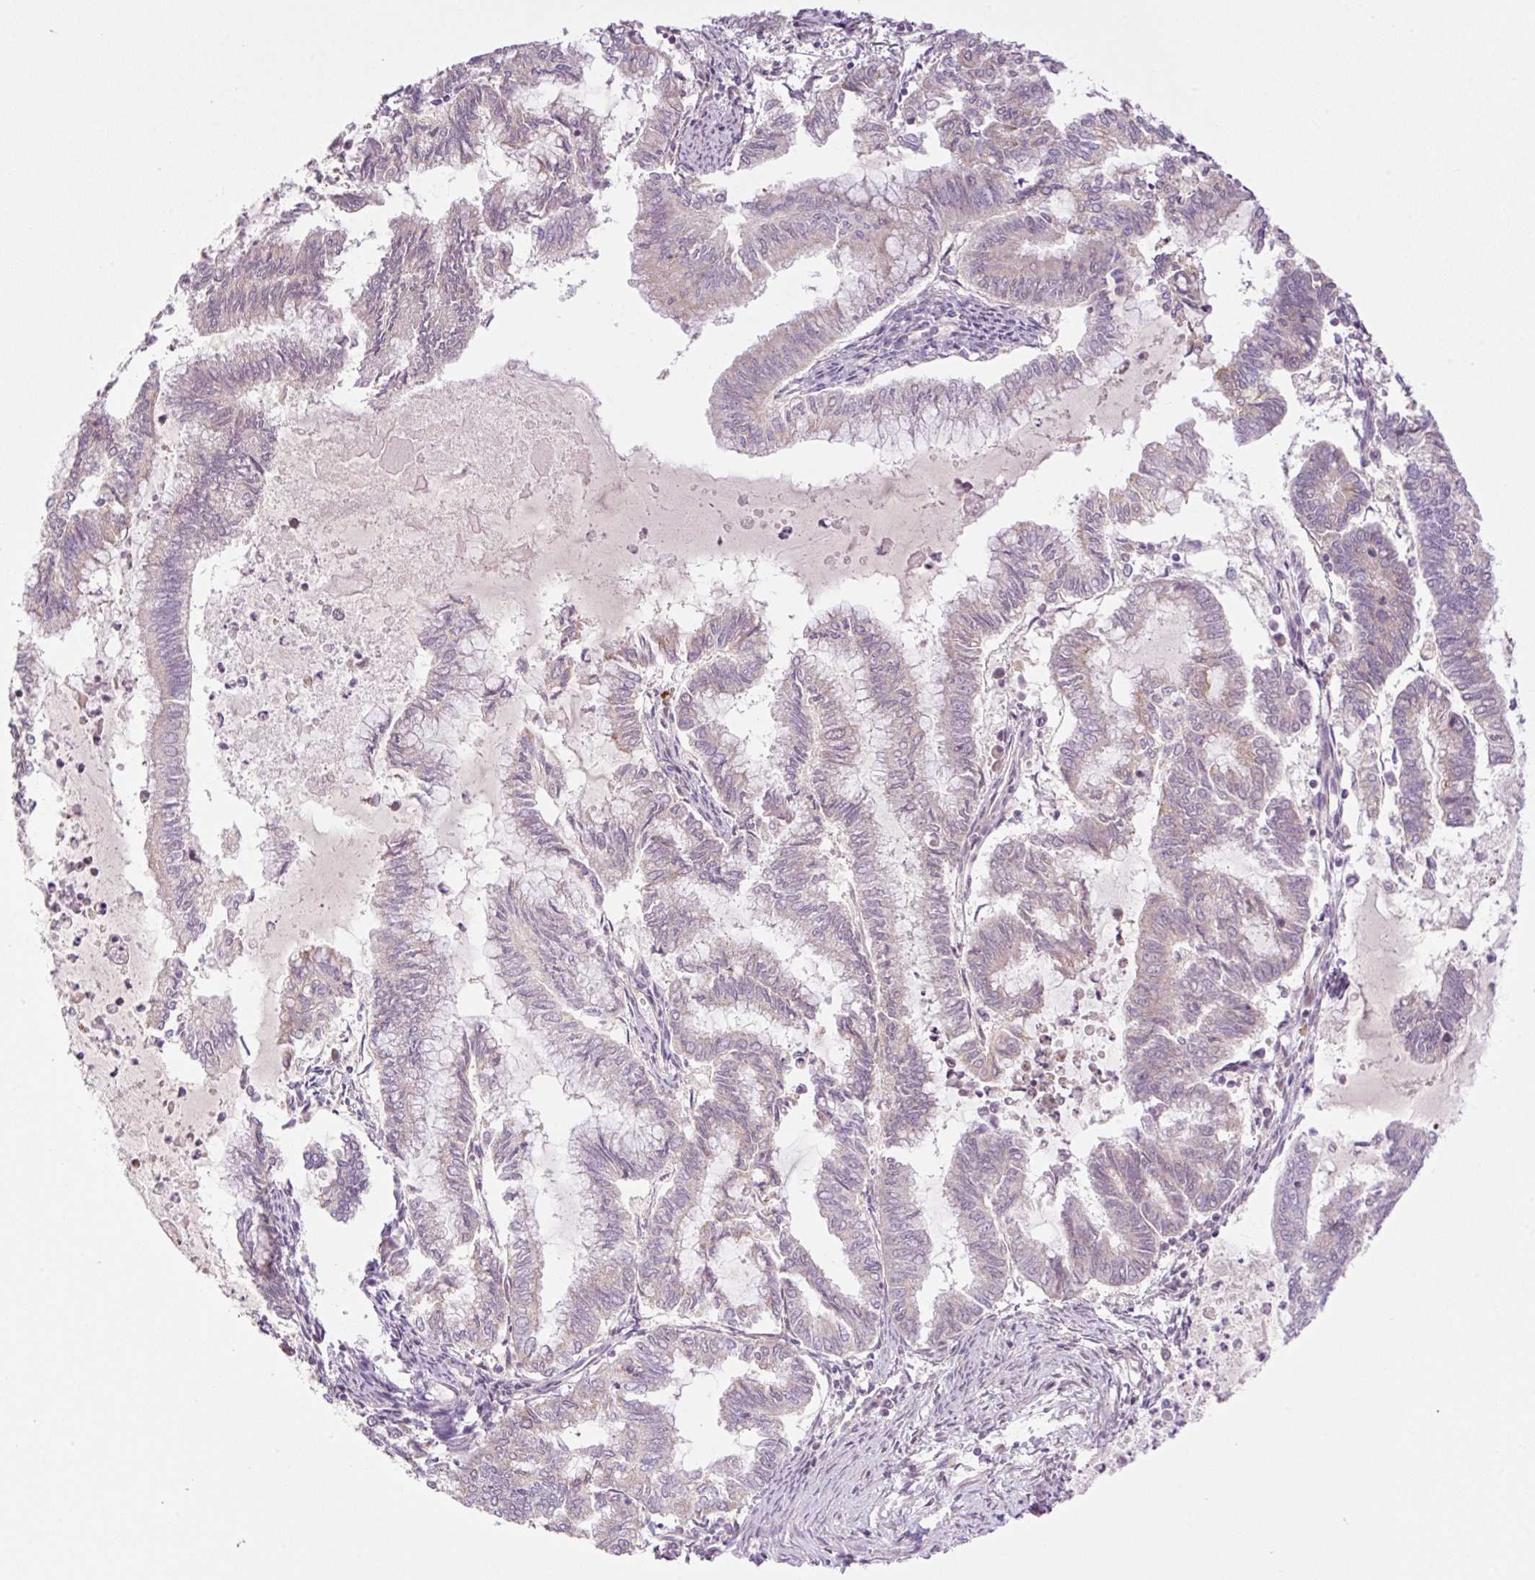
{"staining": {"intensity": "weak", "quantity": "<25%", "location": "cytoplasmic/membranous"}, "tissue": "endometrial cancer", "cell_type": "Tumor cells", "image_type": "cancer", "snomed": [{"axis": "morphology", "description": "Adenocarcinoma, NOS"}, {"axis": "topography", "description": "Endometrium"}], "caption": "Immunohistochemistry (IHC) of endometrial cancer displays no staining in tumor cells.", "gene": "ZNF394", "patient": {"sex": "female", "age": 79}}